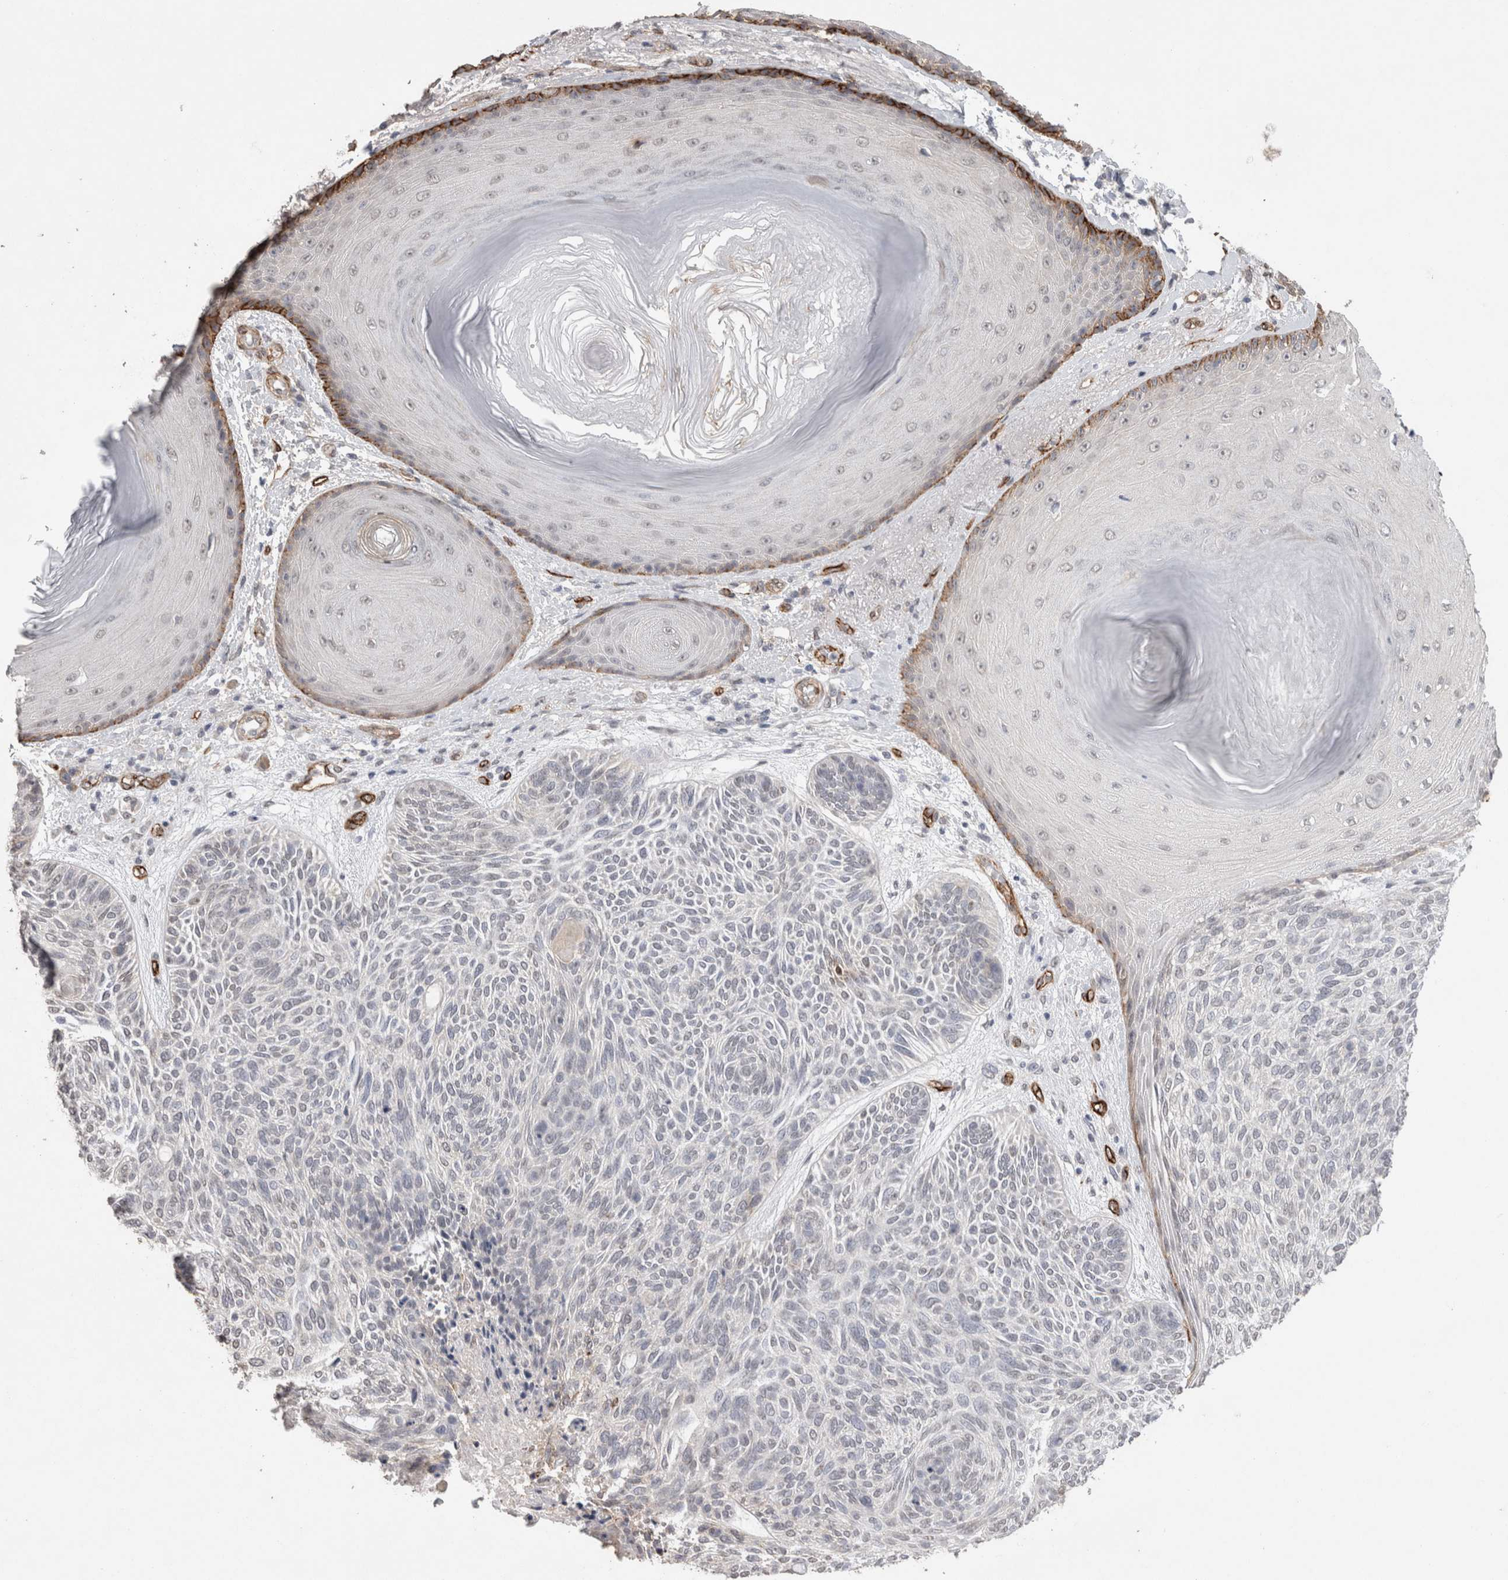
{"staining": {"intensity": "negative", "quantity": "none", "location": "none"}, "tissue": "skin cancer", "cell_type": "Tumor cells", "image_type": "cancer", "snomed": [{"axis": "morphology", "description": "Basal cell carcinoma"}, {"axis": "topography", "description": "Skin"}], "caption": "Tumor cells are negative for protein expression in human basal cell carcinoma (skin). (Brightfield microscopy of DAB (3,3'-diaminobenzidine) IHC at high magnification).", "gene": "CDH13", "patient": {"sex": "male", "age": 55}}